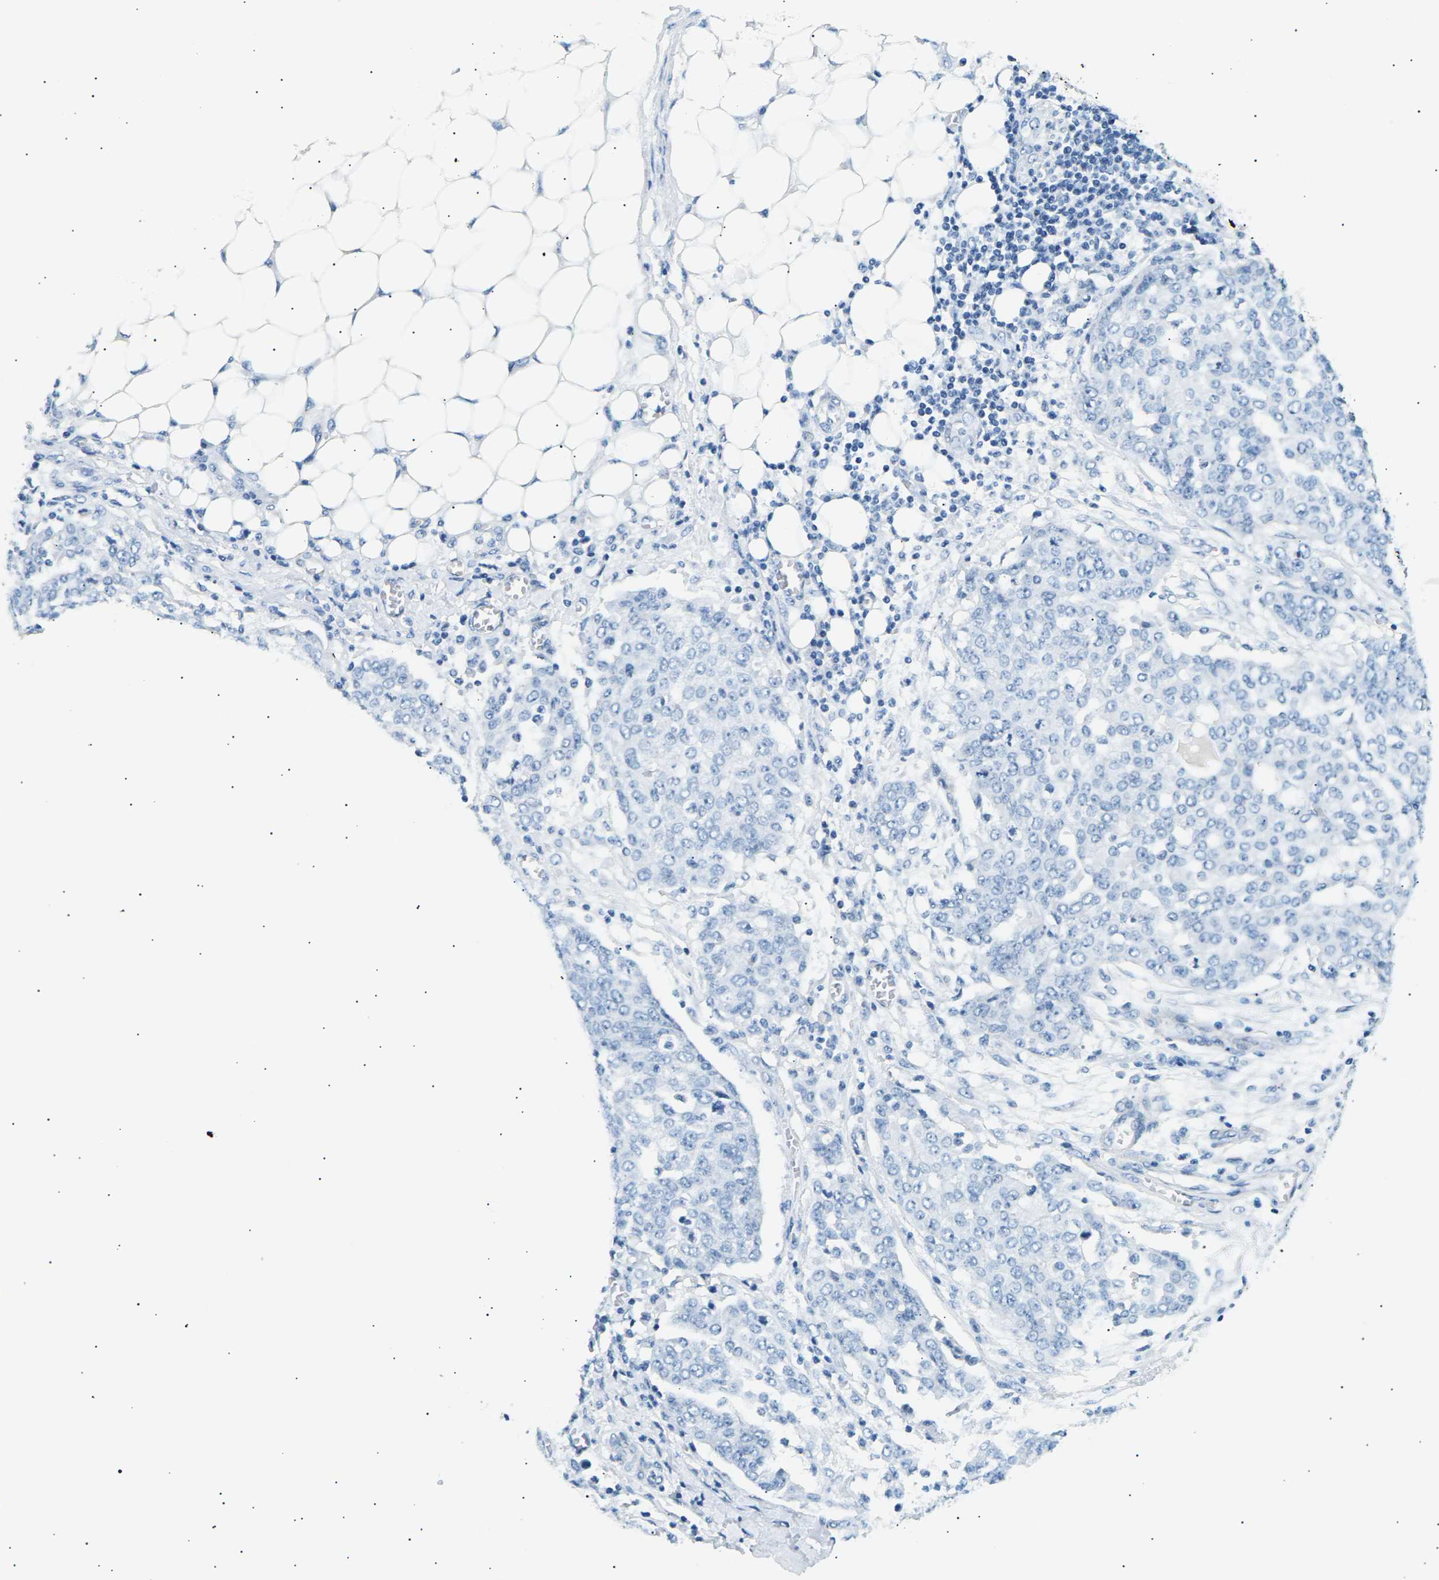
{"staining": {"intensity": "negative", "quantity": "none", "location": "none"}, "tissue": "ovarian cancer", "cell_type": "Tumor cells", "image_type": "cancer", "snomed": [{"axis": "morphology", "description": "Cystadenocarcinoma, serous, NOS"}, {"axis": "topography", "description": "Soft tissue"}, {"axis": "topography", "description": "Ovary"}], "caption": "Protein analysis of ovarian serous cystadenocarcinoma displays no significant expression in tumor cells.", "gene": "SEPTIN5", "patient": {"sex": "female", "age": 57}}